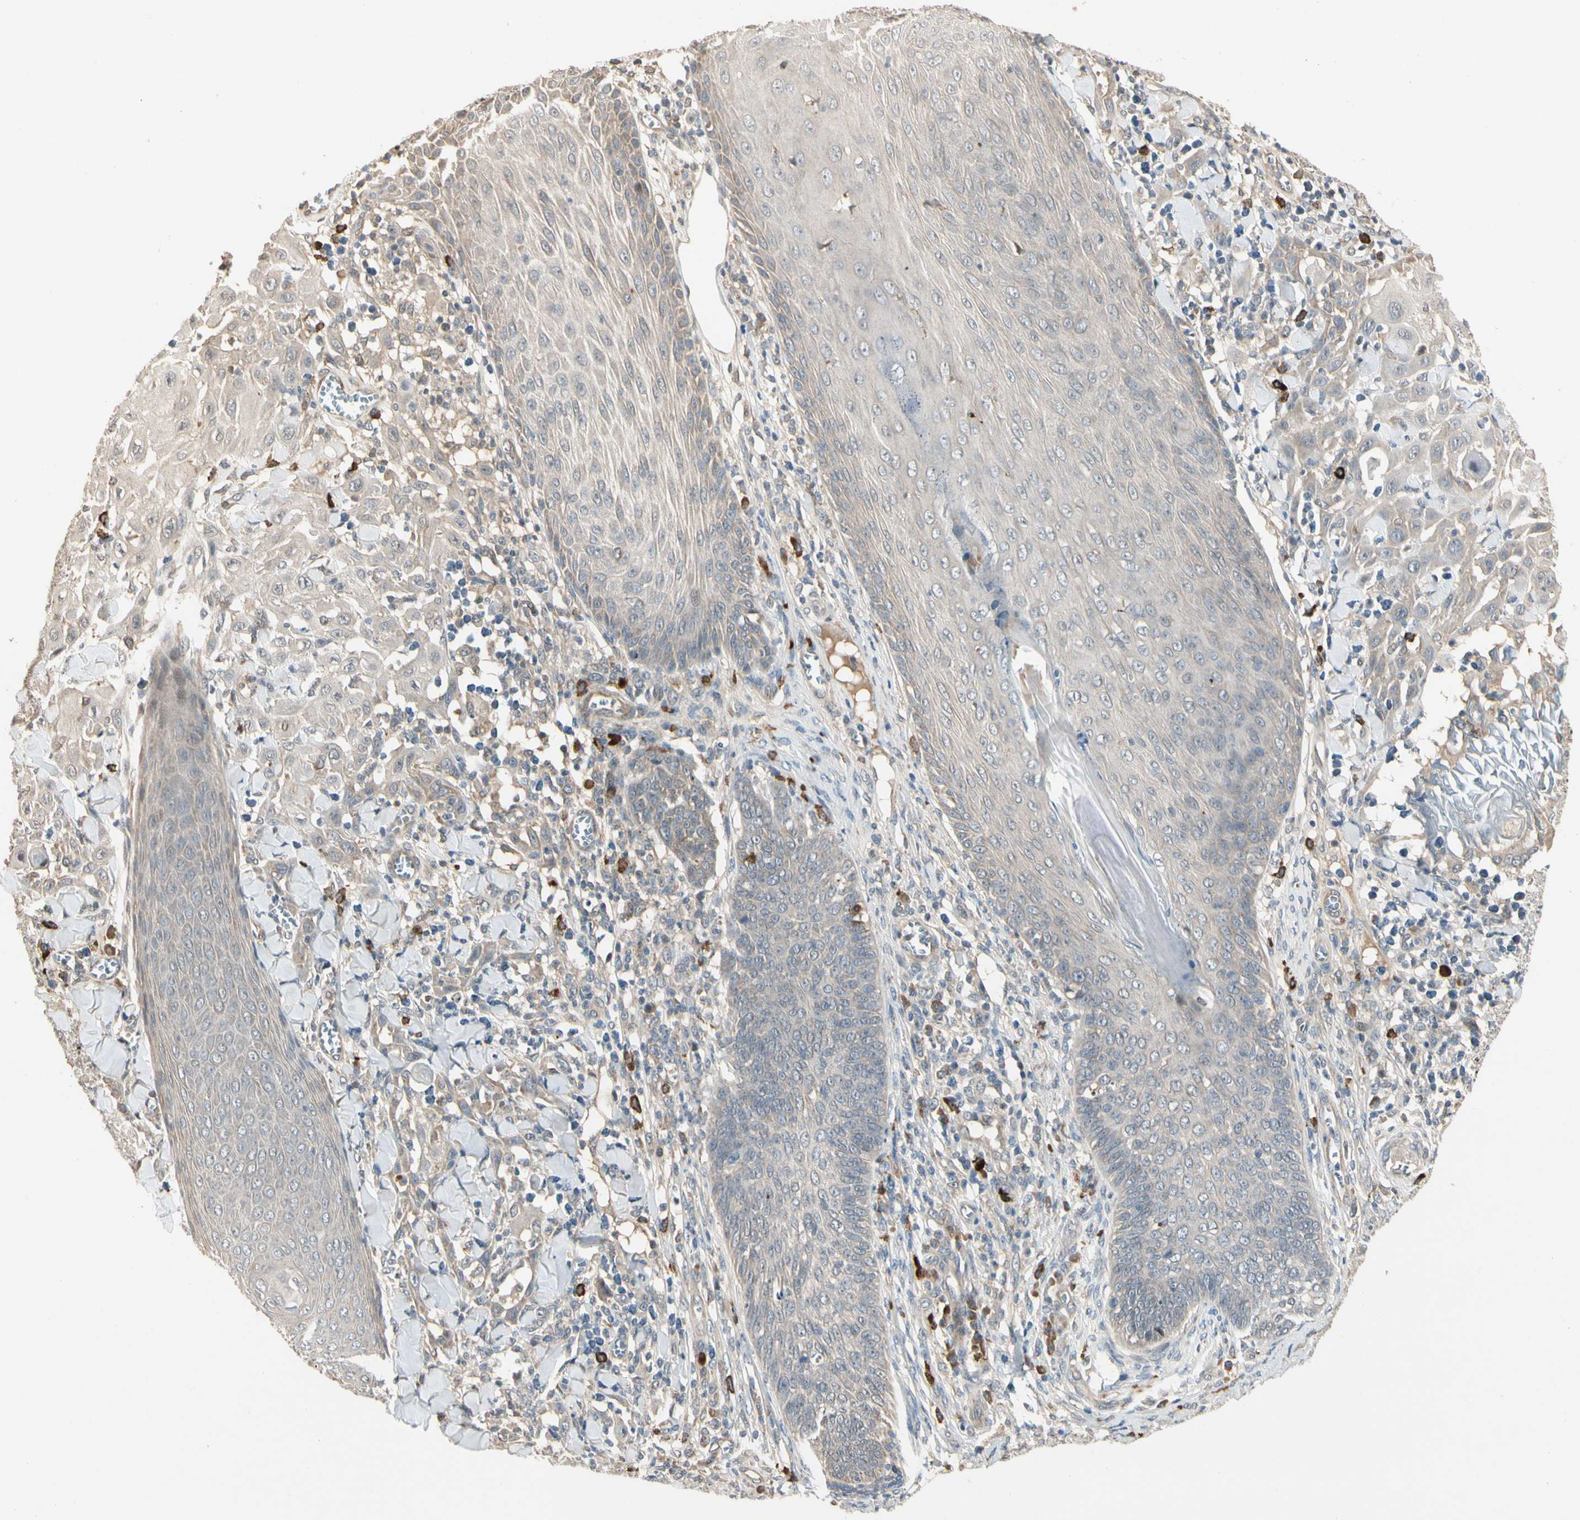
{"staining": {"intensity": "weak", "quantity": "<25%", "location": "cytoplasmic/membranous"}, "tissue": "skin cancer", "cell_type": "Tumor cells", "image_type": "cancer", "snomed": [{"axis": "morphology", "description": "Squamous cell carcinoma, NOS"}, {"axis": "topography", "description": "Skin"}], "caption": "This histopathology image is of skin cancer stained with immunohistochemistry to label a protein in brown with the nuclei are counter-stained blue. There is no expression in tumor cells.", "gene": "ATG4C", "patient": {"sex": "male", "age": 24}}